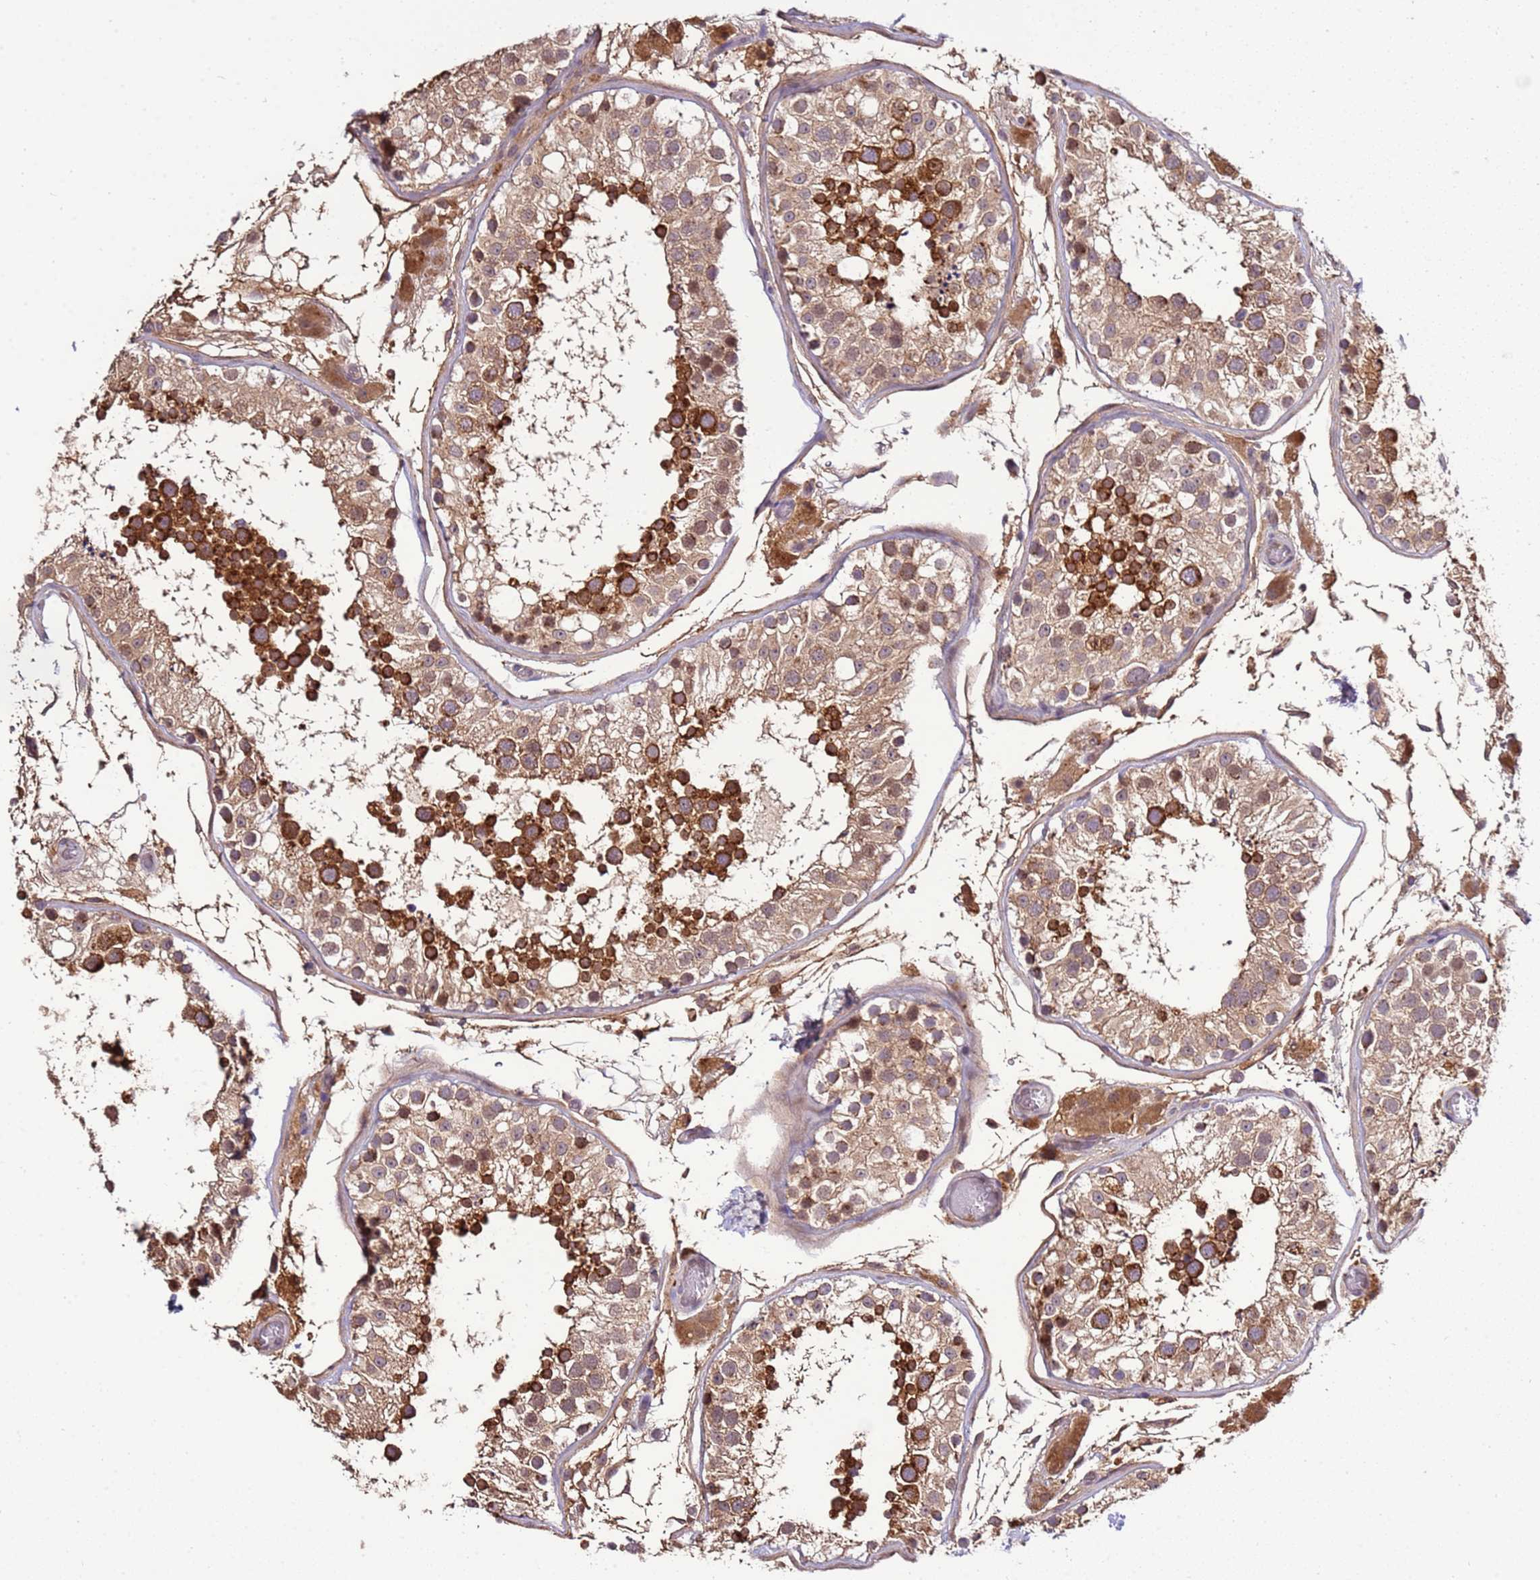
{"staining": {"intensity": "strong", "quantity": ">75%", "location": "cytoplasmic/membranous"}, "tissue": "testis", "cell_type": "Cells in seminiferous ducts", "image_type": "normal", "snomed": [{"axis": "morphology", "description": "Normal tissue, NOS"}, {"axis": "topography", "description": "Testis"}], "caption": "This photomicrograph reveals normal testis stained with immunohistochemistry to label a protein in brown. The cytoplasmic/membranous of cells in seminiferous ducts show strong positivity for the protein. Nuclei are counter-stained blue.", "gene": "ZNF624", "patient": {"sex": "male", "age": 26}}